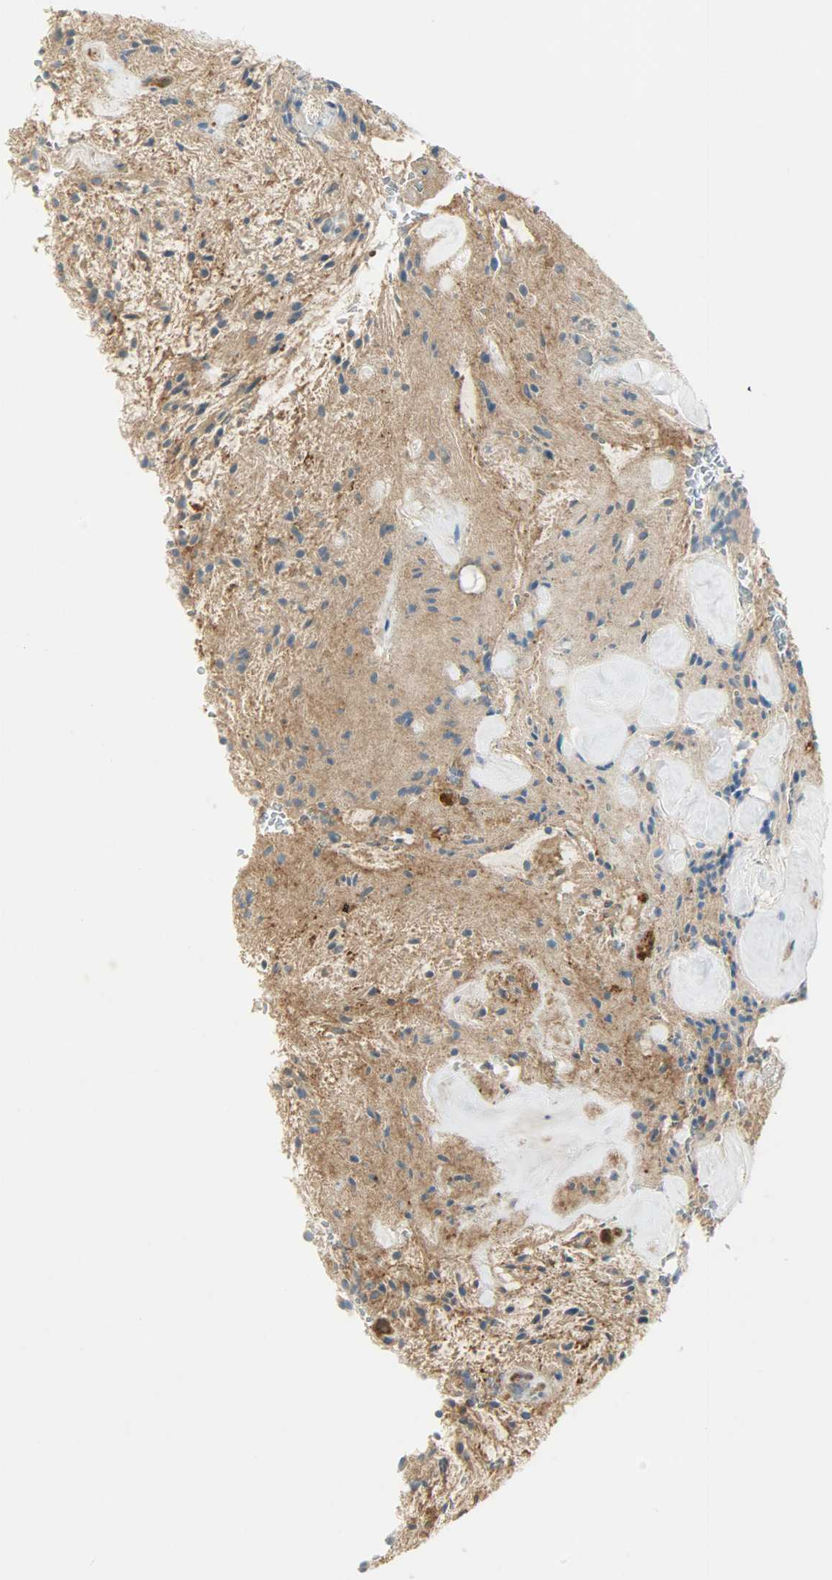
{"staining": {"intensity": "strong", "quantity": ">75%", "location": "cytoplasmic/membranous"}, "tissue": "glioma", "cell_type": "Tumor cells", "image_type": "cancer", "snomed": [{"axis": "morphology", "description": "Glioma, malignant, NOS"}, {"axis": "topography", "description": "Cerebellum"}], "caption": "Protein staining by IHC displays strong cytoplasmic/membranous positivity in approximately >75% of tumor cells in glioma (malignant). The protein of interest is stained brown, and the nuclei are stained in blue (DAB (3,3'-diaminobenzidine) IHC with brightfield microscopy, high magnification).", "gene": "TSC22D2", "patient": {"sex": "female", "age": 10}}